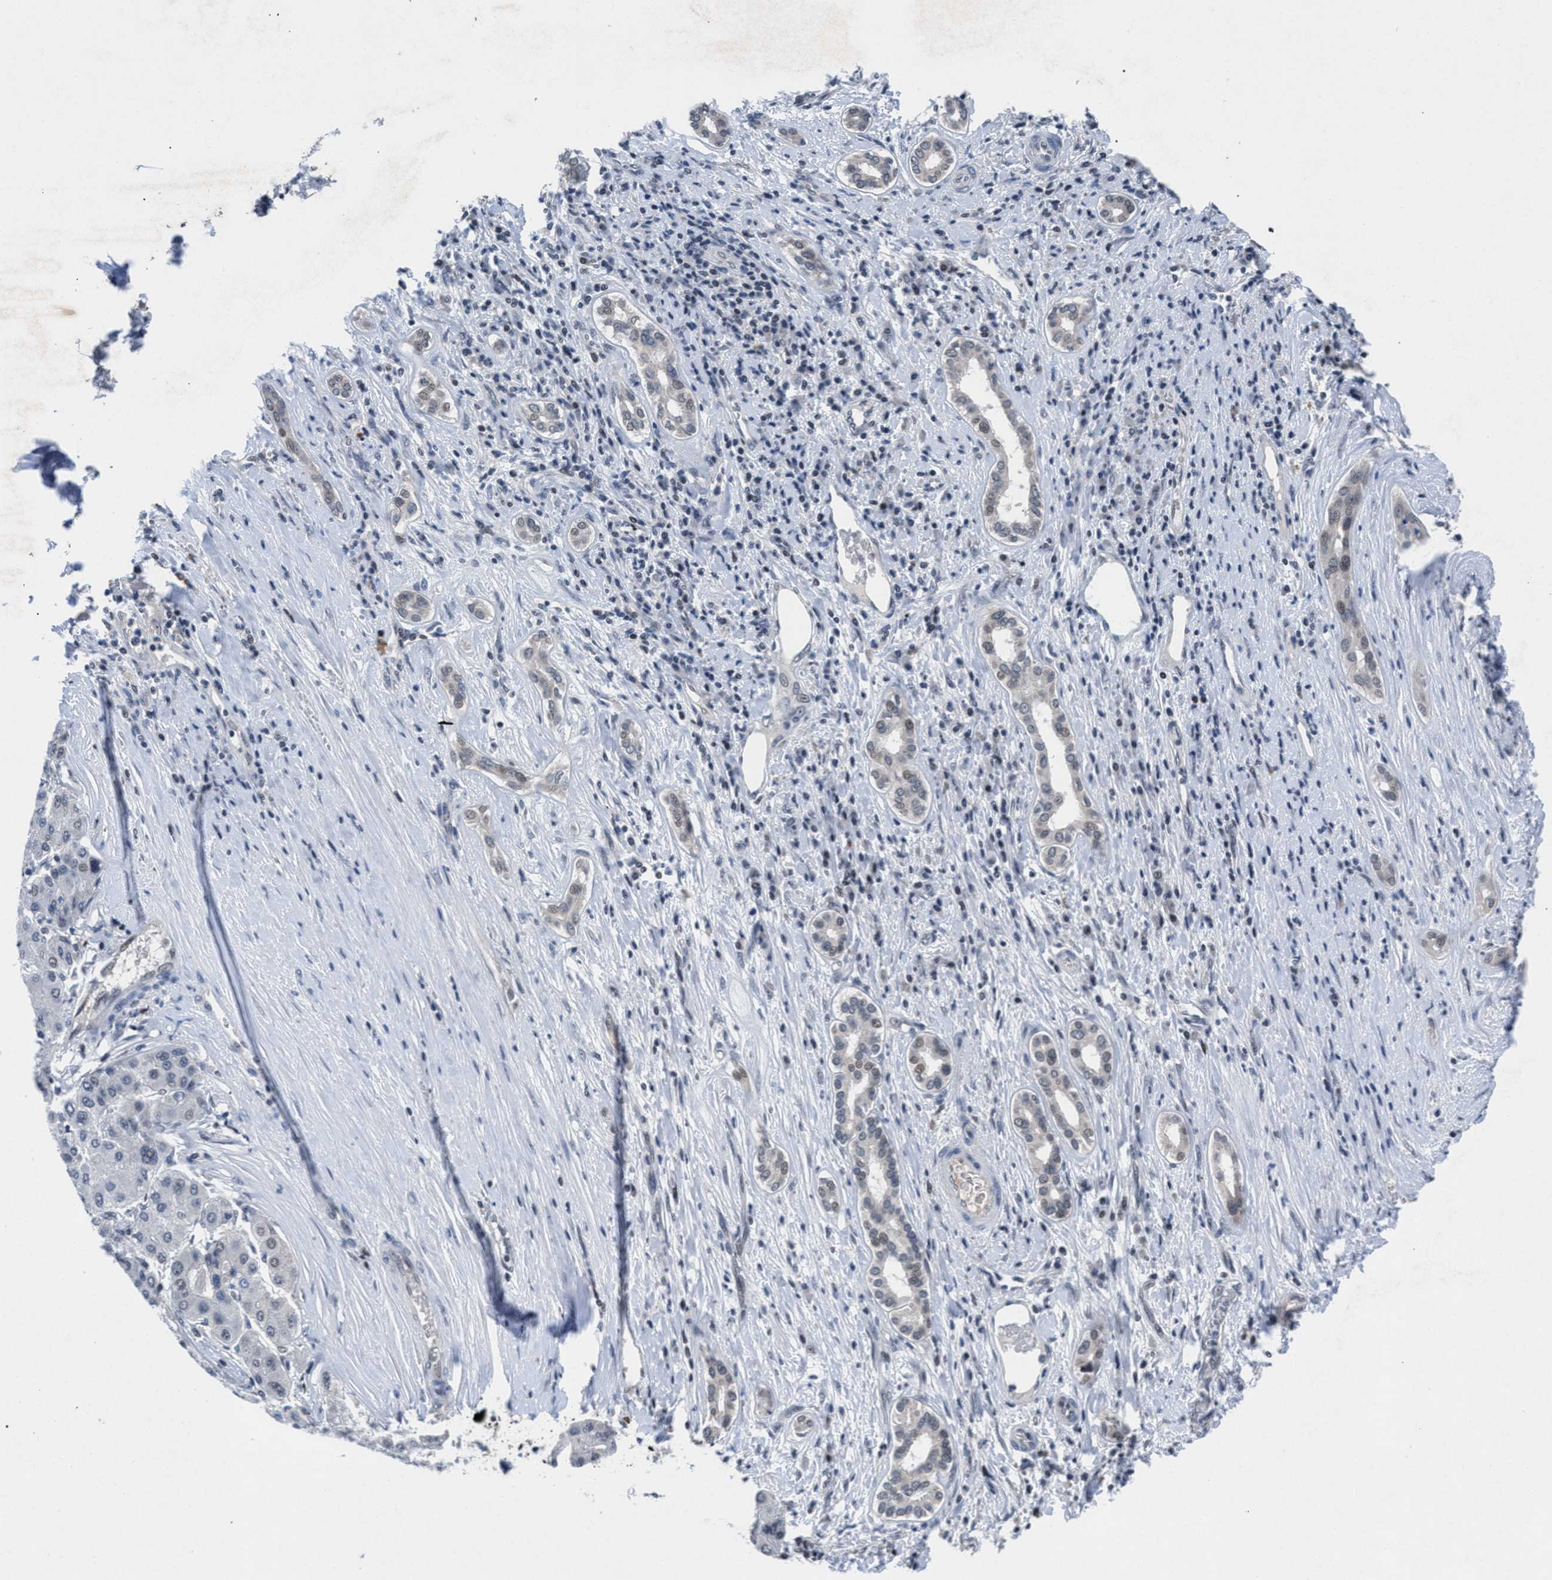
{"staining": {"intensity": "negative", "quantity": "none", "location": "none"}, "tissue": "liver cancer", "cell_type": "Tumor cells", "image_type": "cancer", "snomed": [{"axis": "morphology", "description": "Carcinoma, Hepatocellular, NOS"}, {"axis": "topography", "description": "Liver"}], "caption": "DAB immunohistochemical staining of human hepatocellular carcinoma (liver) shows no significant staining in tumor cells.", "gene": "WDR81", "patient": {"sex": "male", "age": 65}}